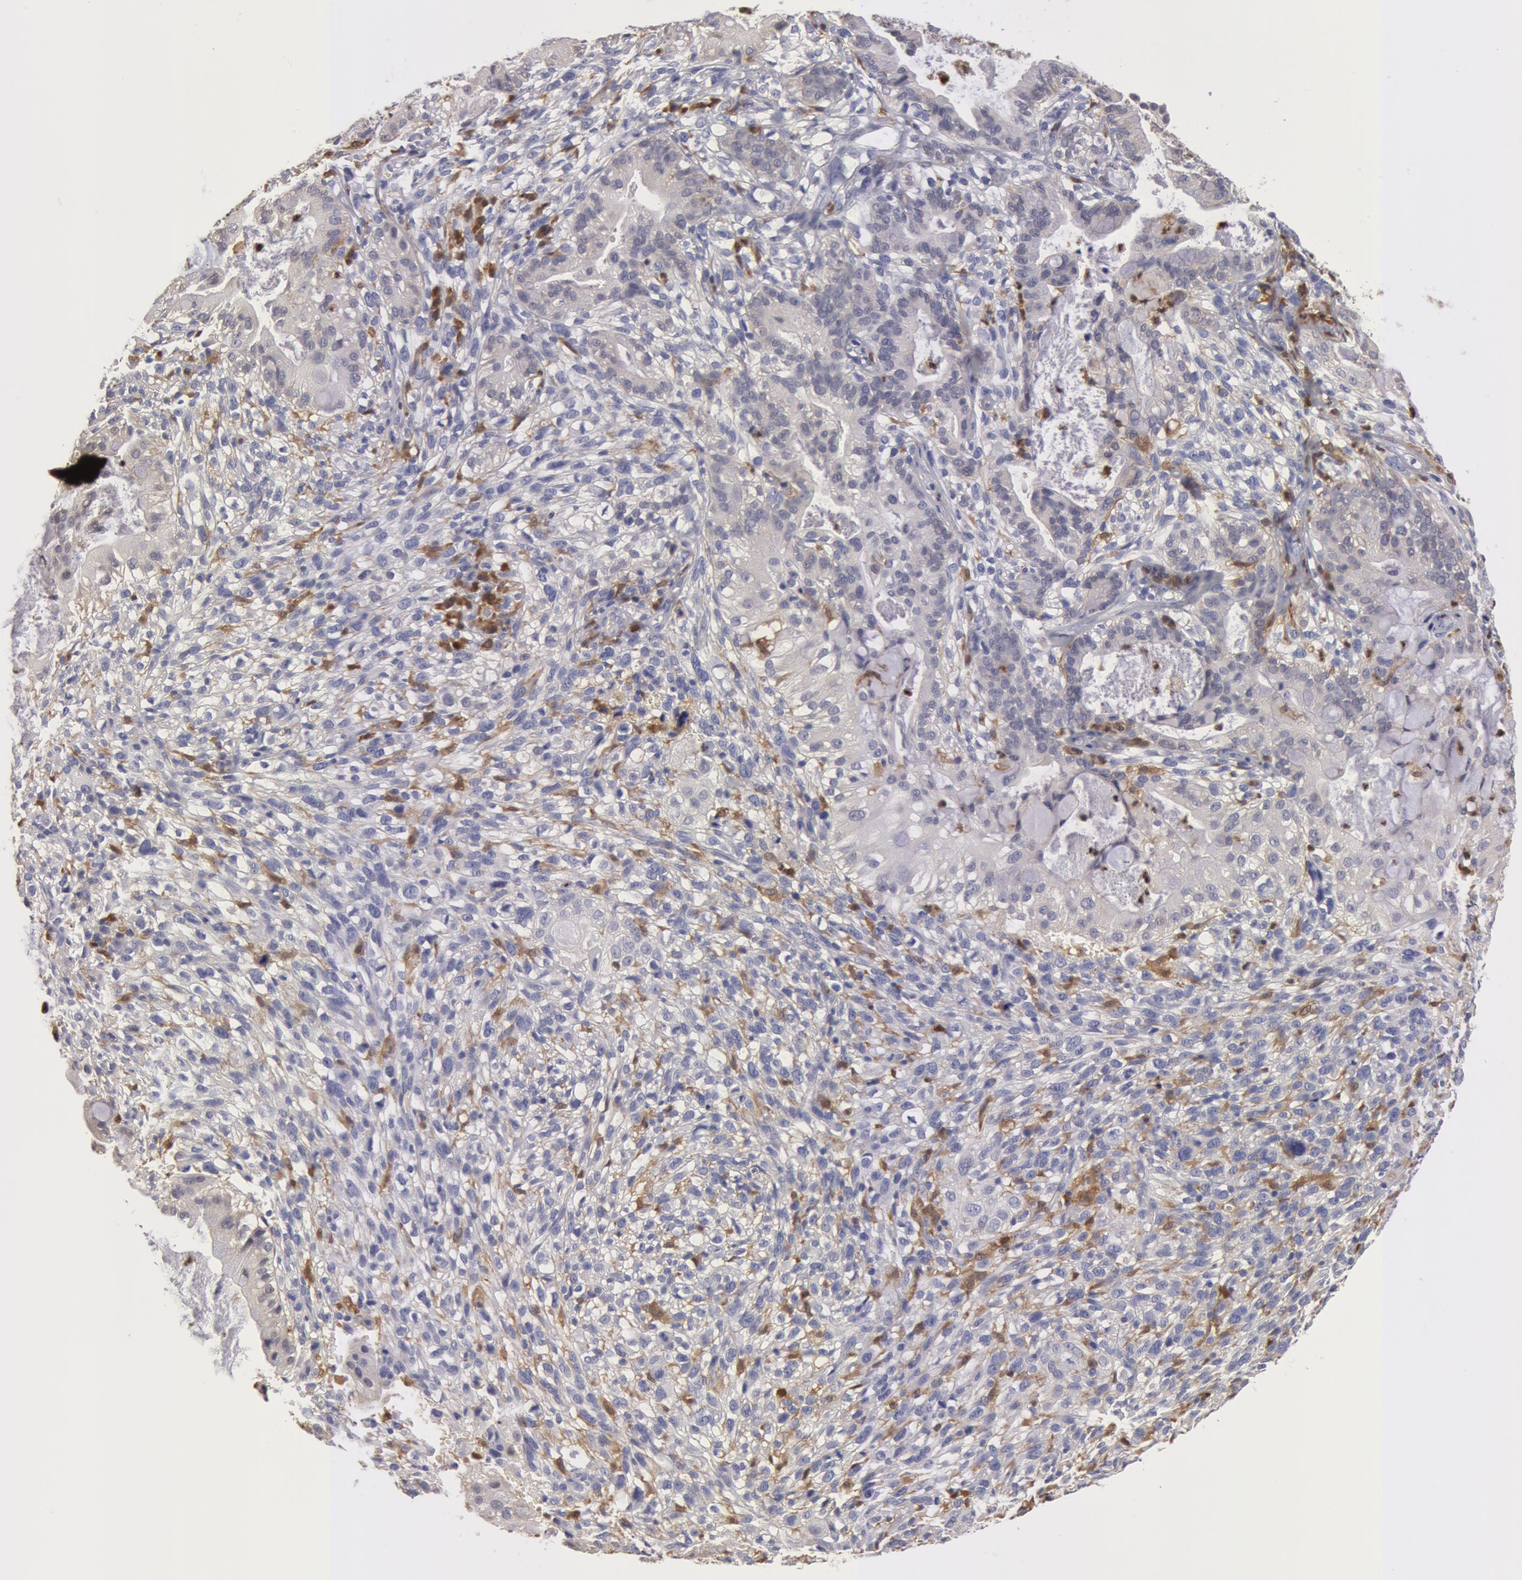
{"staining": {"intensity": "negative", "quantity": "none", "location": "none"}, "tissue": "cervical cancer", "cell_type": "Tumor cells", "image_type": "cancer", "snomed": [{"axis": "morphology", "description": "Adenocarcinoma, NOS"}, {"axis": "topography", "description": "Cervix"}], "caption": "Tumor cells are negative for brown protein staining in adenocarcinoma (cervical).", "gene": "SYK", "patient": {"sex": "female", "age": 41}}